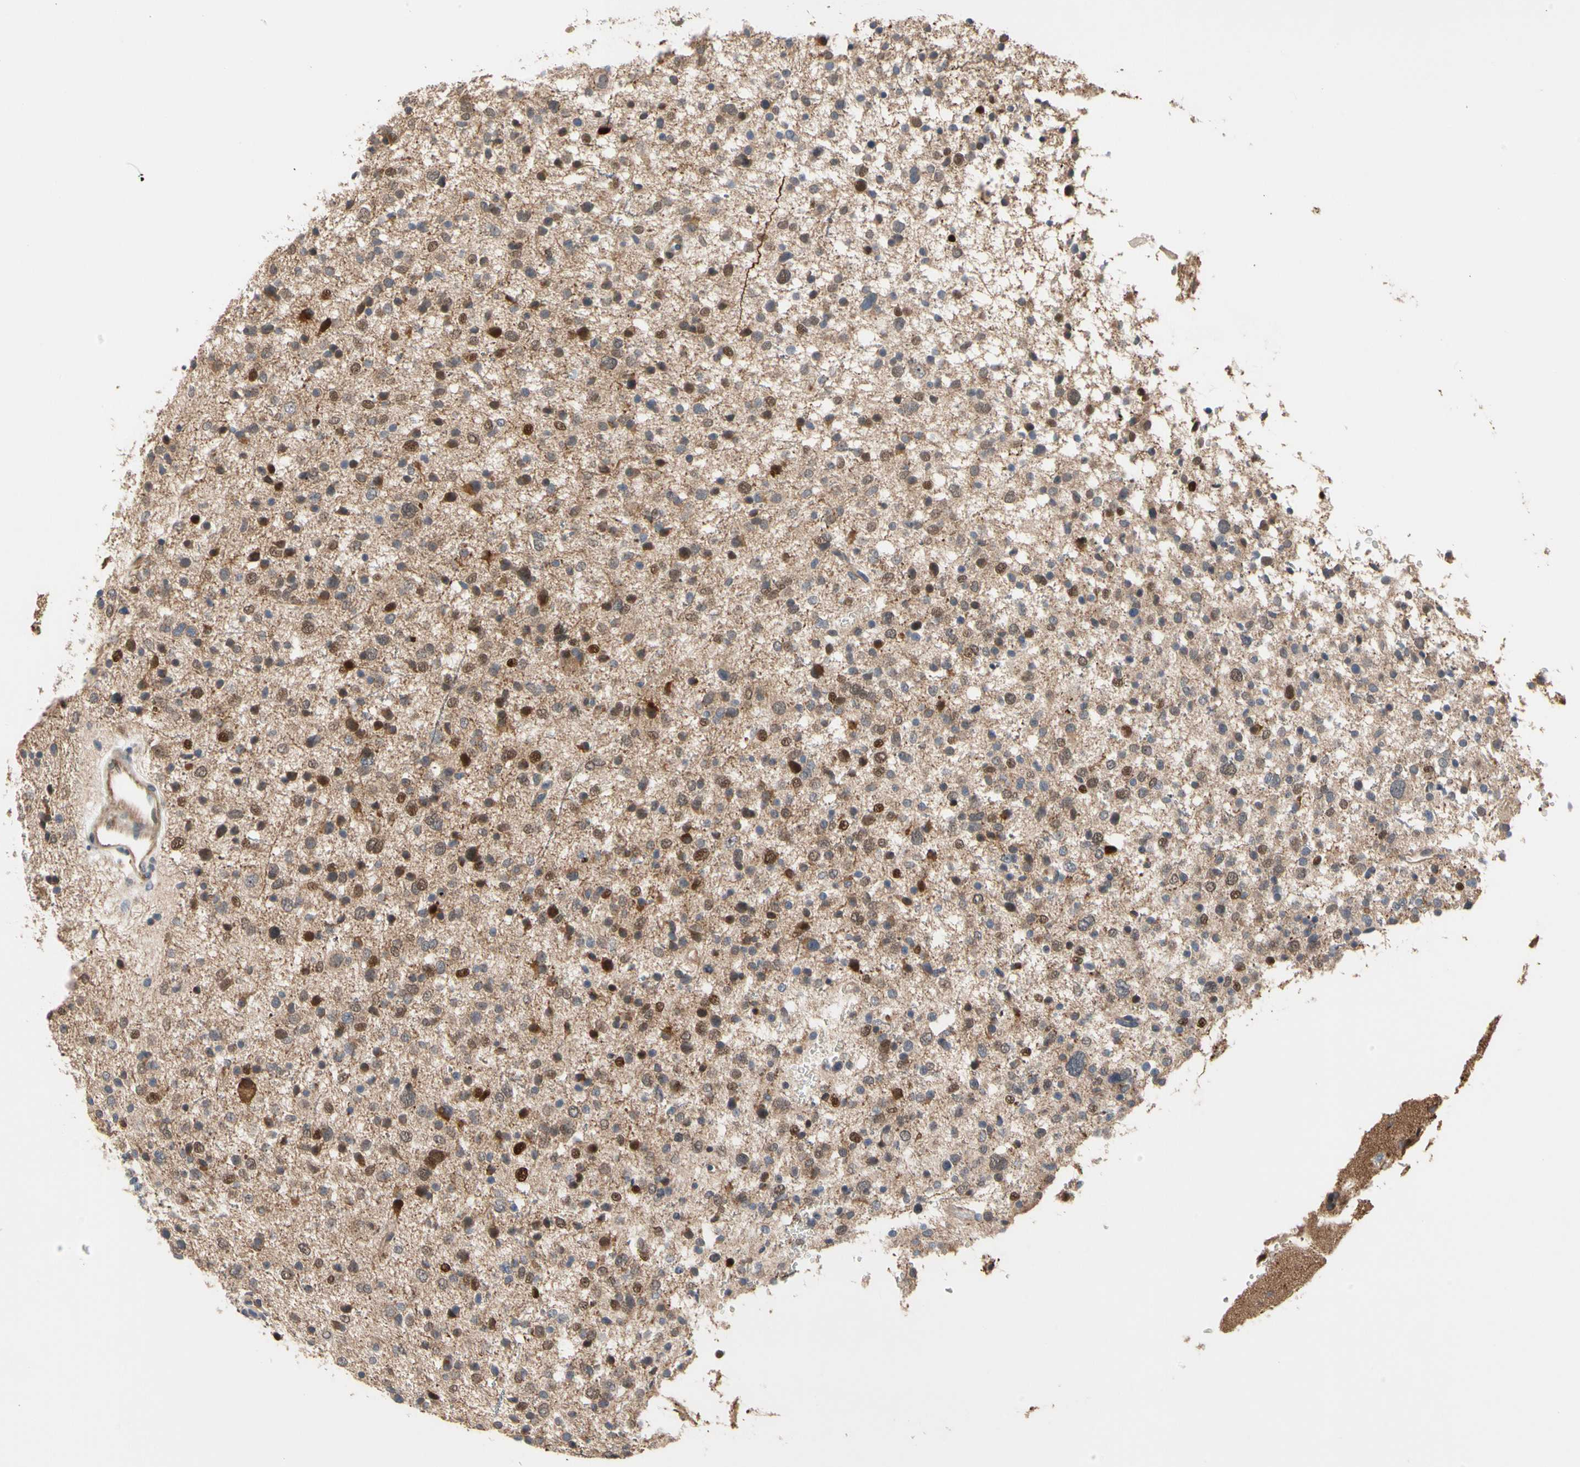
{"staining": {"intensity": "moderate", "quantity": "25%-75%", "location": "cytoplasmic/membranous,nuclear"}, "tissue": "glioma", "cell_type": "Tumor cells", "image_type": "cancer", "snomed": [{"axis": "morphology", "description": "Glioma, malignant, Low grade"}, {"axis": "topography", "description": "Brain"}], "caption": "Tumor cells show medium levels of moderate cytoplasmic/membranous and nuclear expression in approximately 25%-75% of cells in low-grade glioma (malignant).", "gene": "HMGCR", "patient": {"sex": "female", "age": 37}}